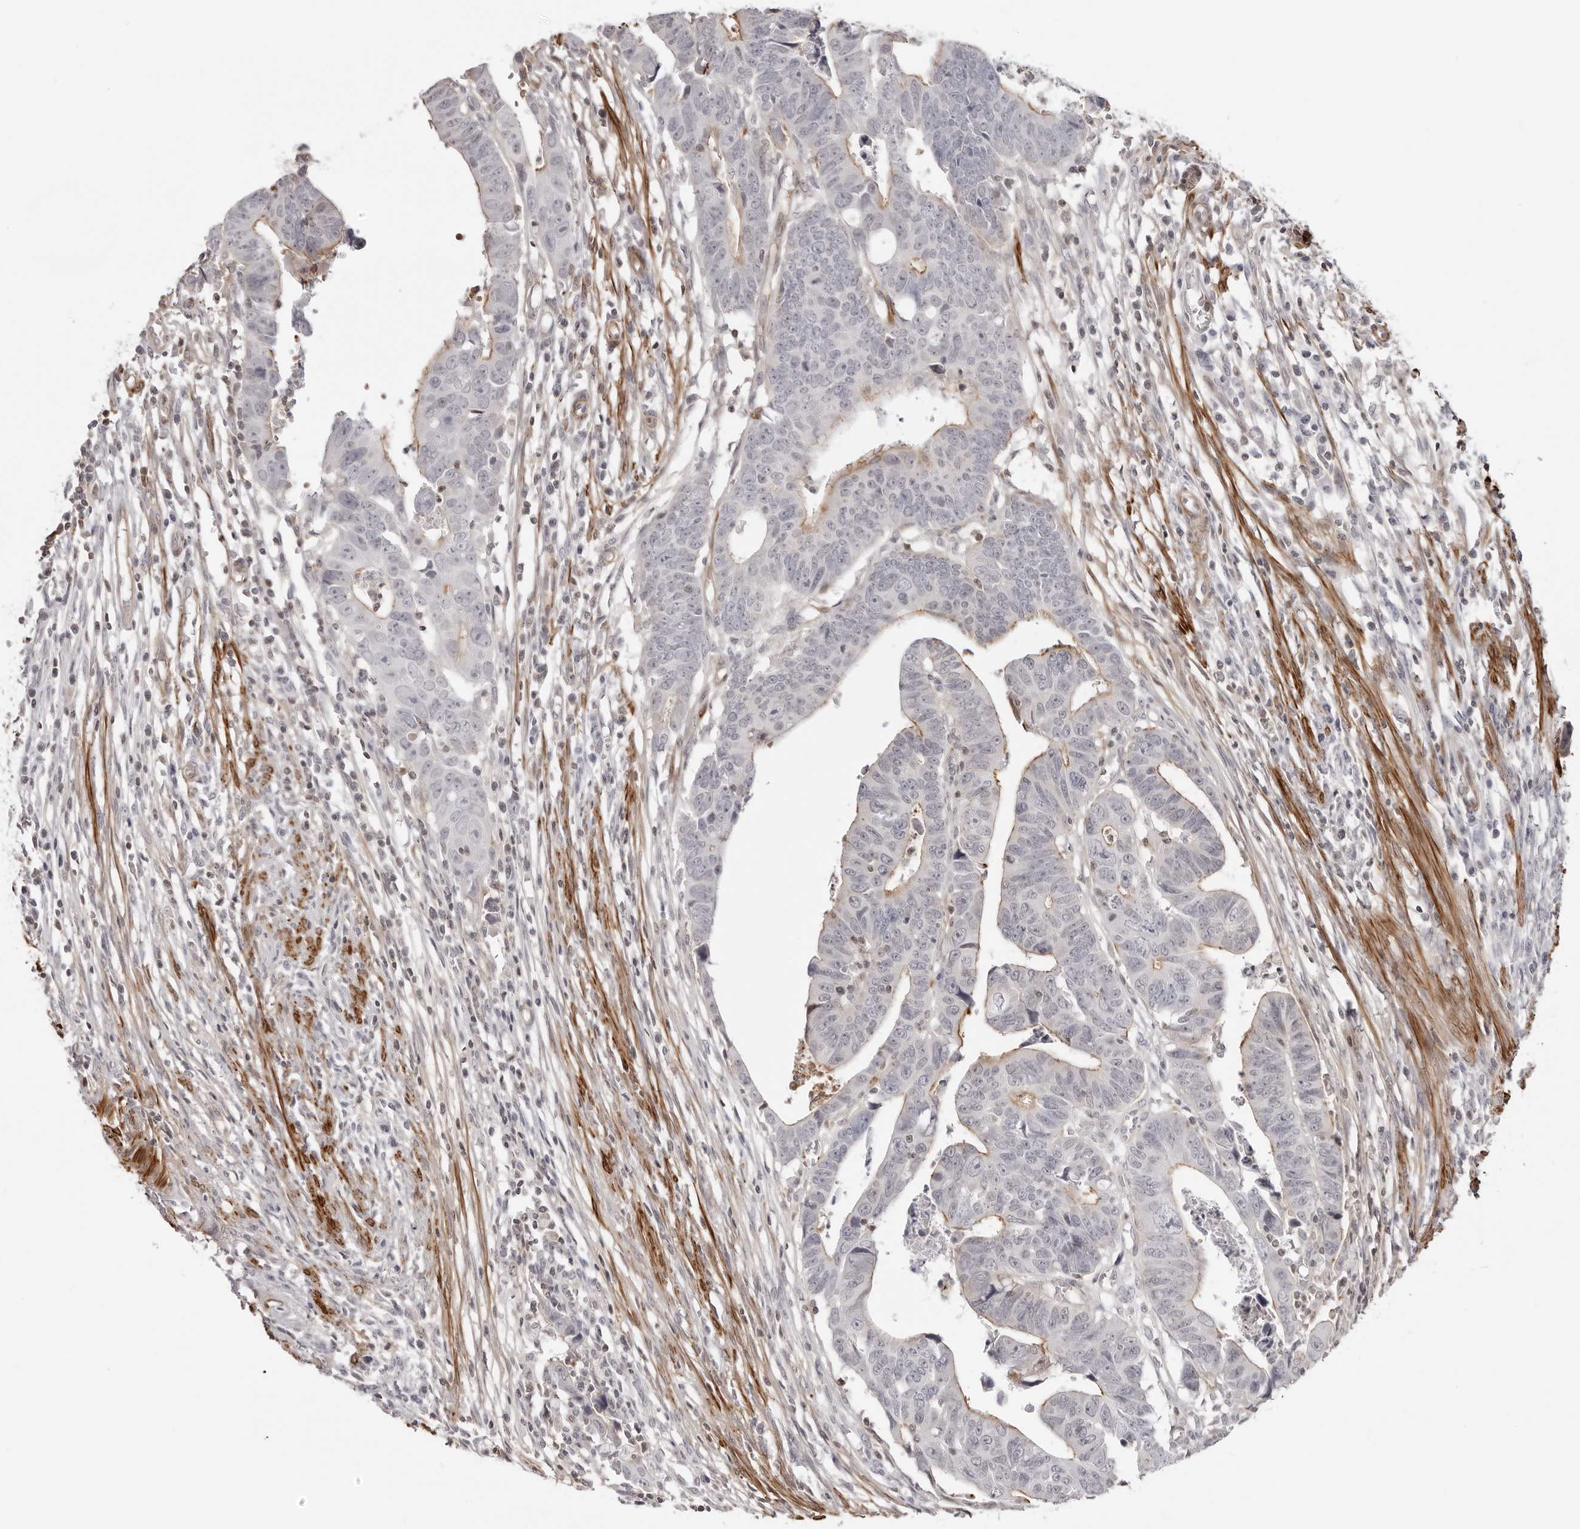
{"staining": {"intensity": "moderate", "quantity": "25%-75%", "location": "cytoplasmic/membranous"}, "tissue": "colorectal cancer", "cell_type": "Tumor cells", "image_type": "cancer", "snomed": [{"axis": "morphology", "description": "Adenocarcinoma, NOS"}, {"axis": "topography", "description": "Rectum"}], "caption": "Immunohistochemistry (IHC) (DAB) staining of colorectal adenocarcinoma displays moderate cytoplasmic/membranous protein positivity in approximately 25%-75% of tumor cells. The staining was performed using DAB to visualize the protein expression in brown, while the nuclei were stained in blue with hematoxylin (Magnification: 20x).", "gene": "UNK", "patient": {"sex": "female", "age": 65}}